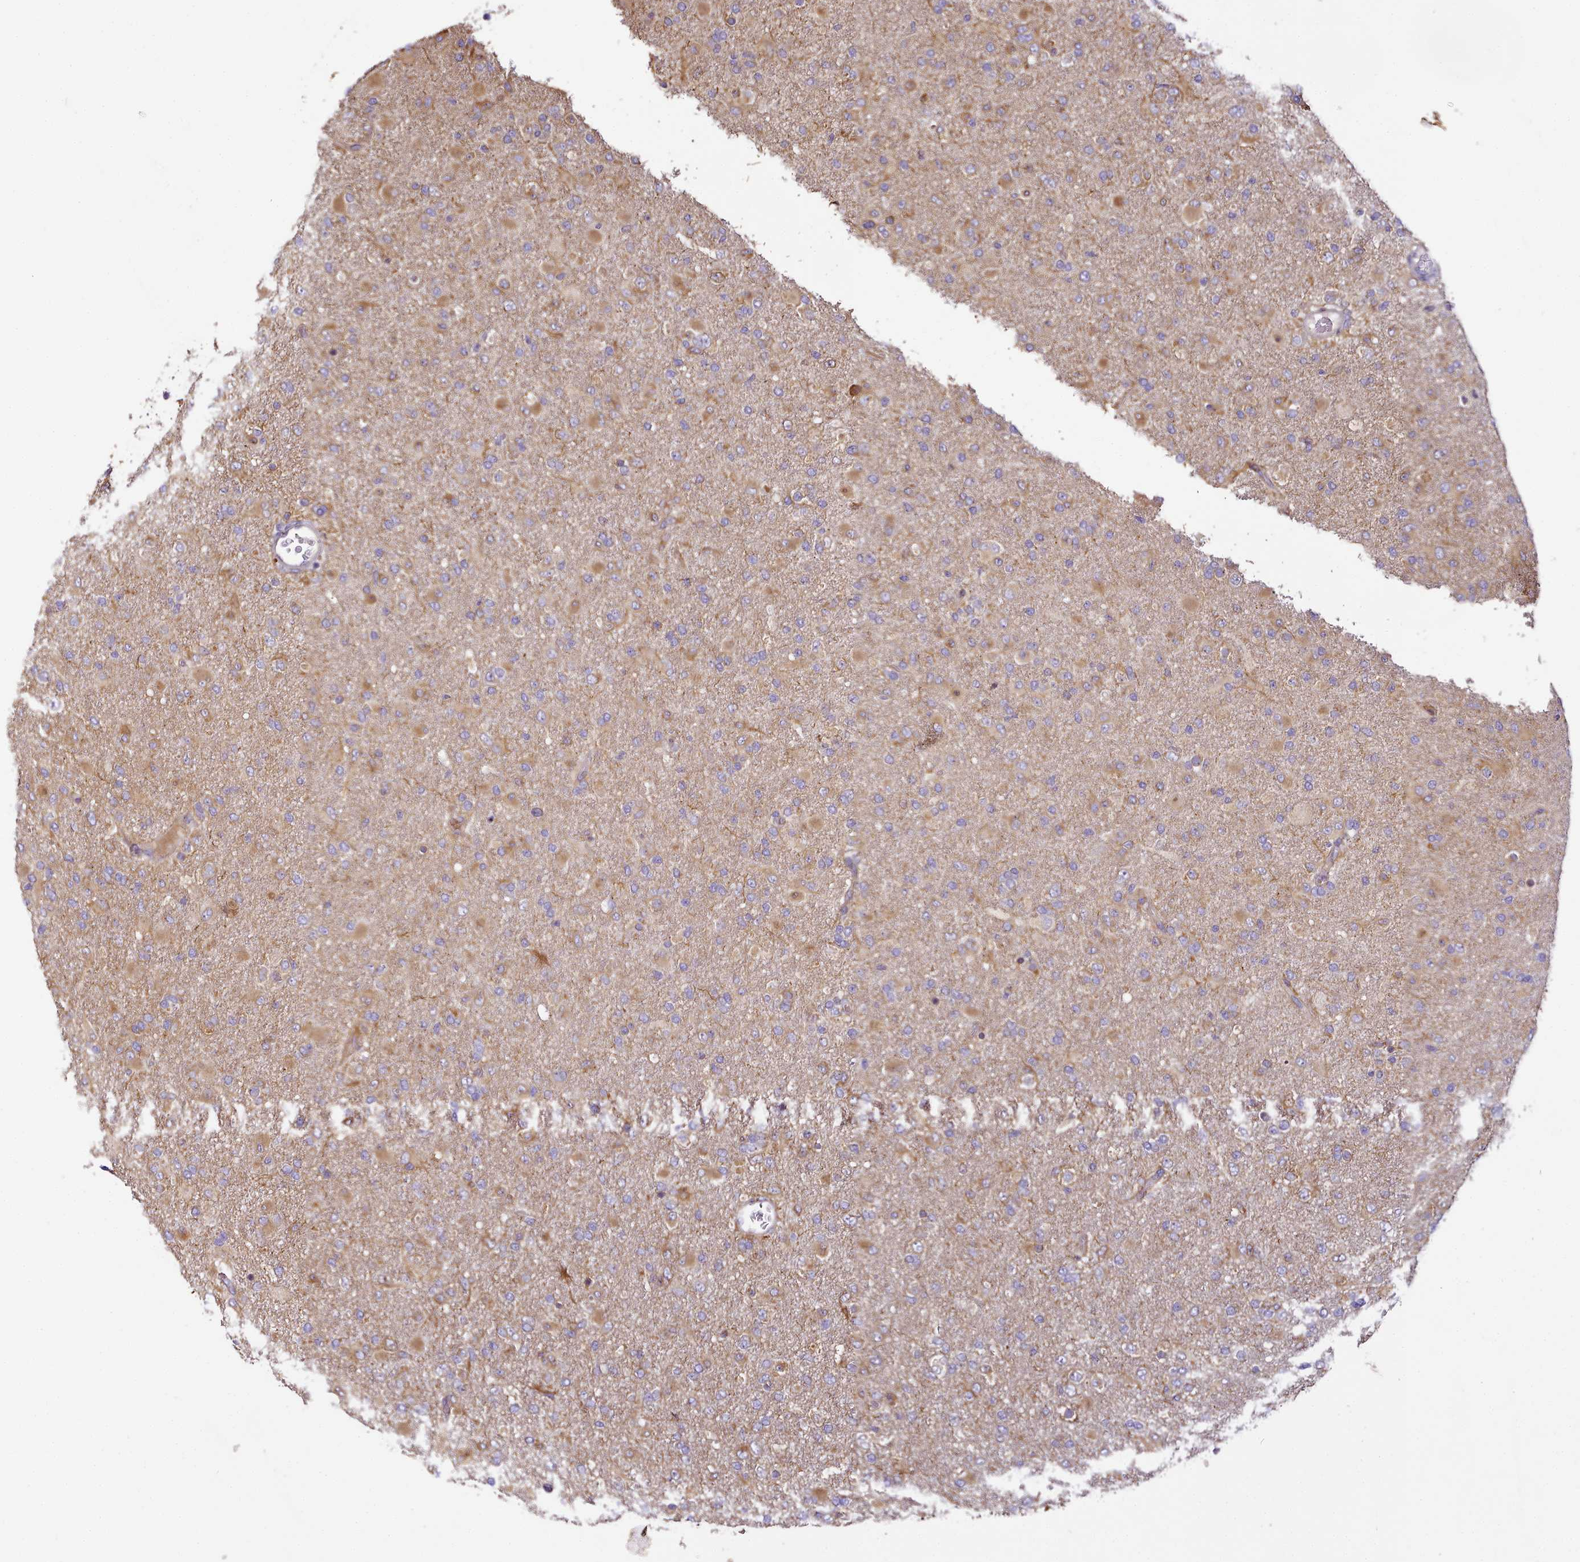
{"staining": {"intensity": "moderate", "quantity": "<25%", "location": "cytoplasmic/membranous"}, "tissue": "glioma", "cell_type": "Tumor cells", "image_type": "cancer", "snomed": [{"axis": "morphology", "description": "Glioma, malignant, Low grade"}, {"axis": "topography", "description": "Brain"}], "caption": "IHC micrograph of neoplastic tissue: human low-grade glioma (malignant) stained using immunohistochemistry demonstrates low levels of moderate protein expression localized specifically in the cytoplasmic/membranous of tumor cells, appearing as a cytoplasmic/membranous brown color.", "gene": "NBPF1", "patient": {"sex": "male", "age": 65}}